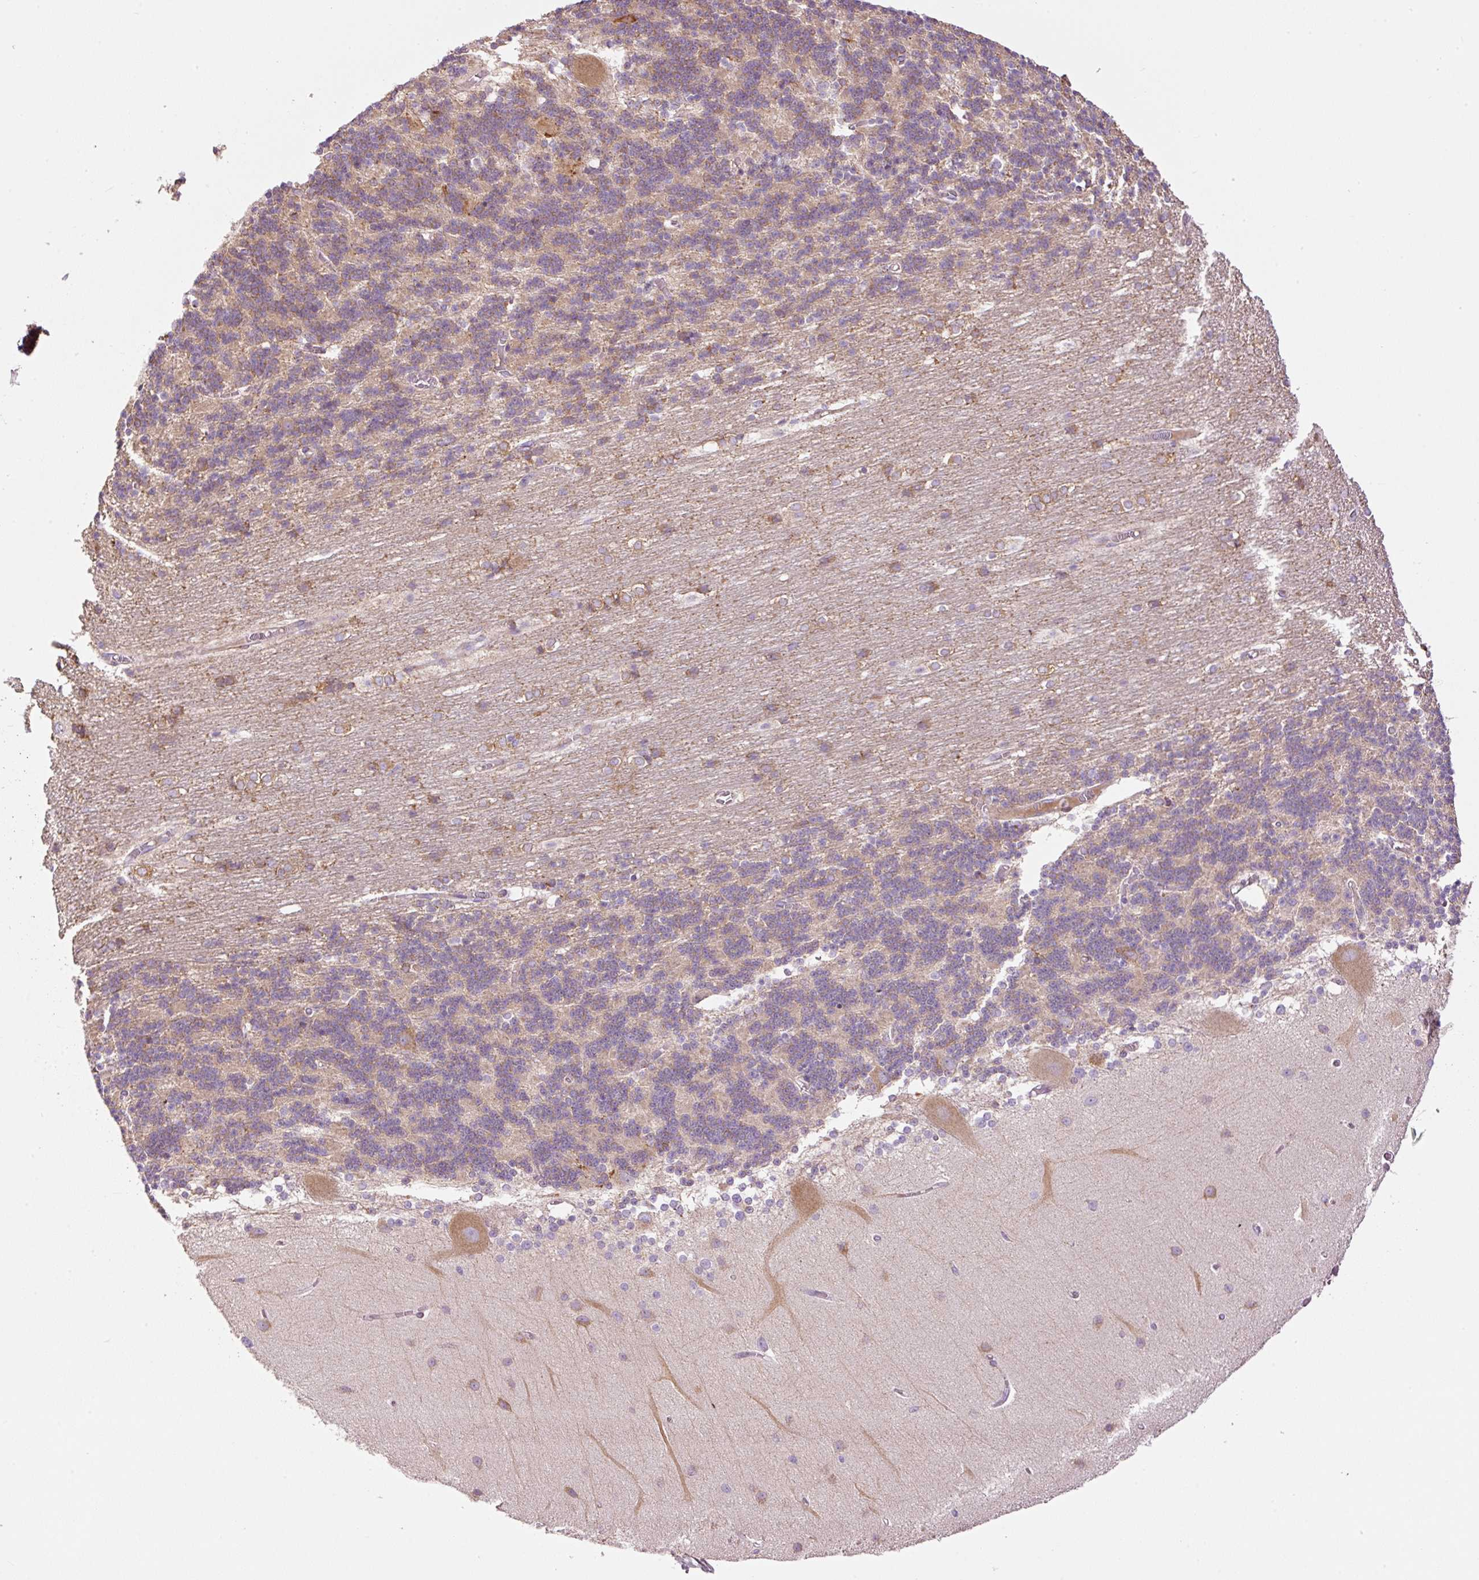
{"staining": {"intensity": "weak", "quantity": "25%-75%", "location": "cytoplasmic/membranous"}, "tissue": "cerebellum", "cell_type": "Cells in granular layer", "image_type": "normal", "snomed": [{"axis": "morphology", "description": "Normal tissue, NOS"}, {"axis": "topography", "description": "Cerebellum"}], "caption": "Protein expression analysis of unremarkable cerebellum displays weak cytoplasmic/membranous expression in about 25%-75% of cells in granular layer.", "gene": "TMEM8B", "patient": {"sex": "female", "age": 54}}